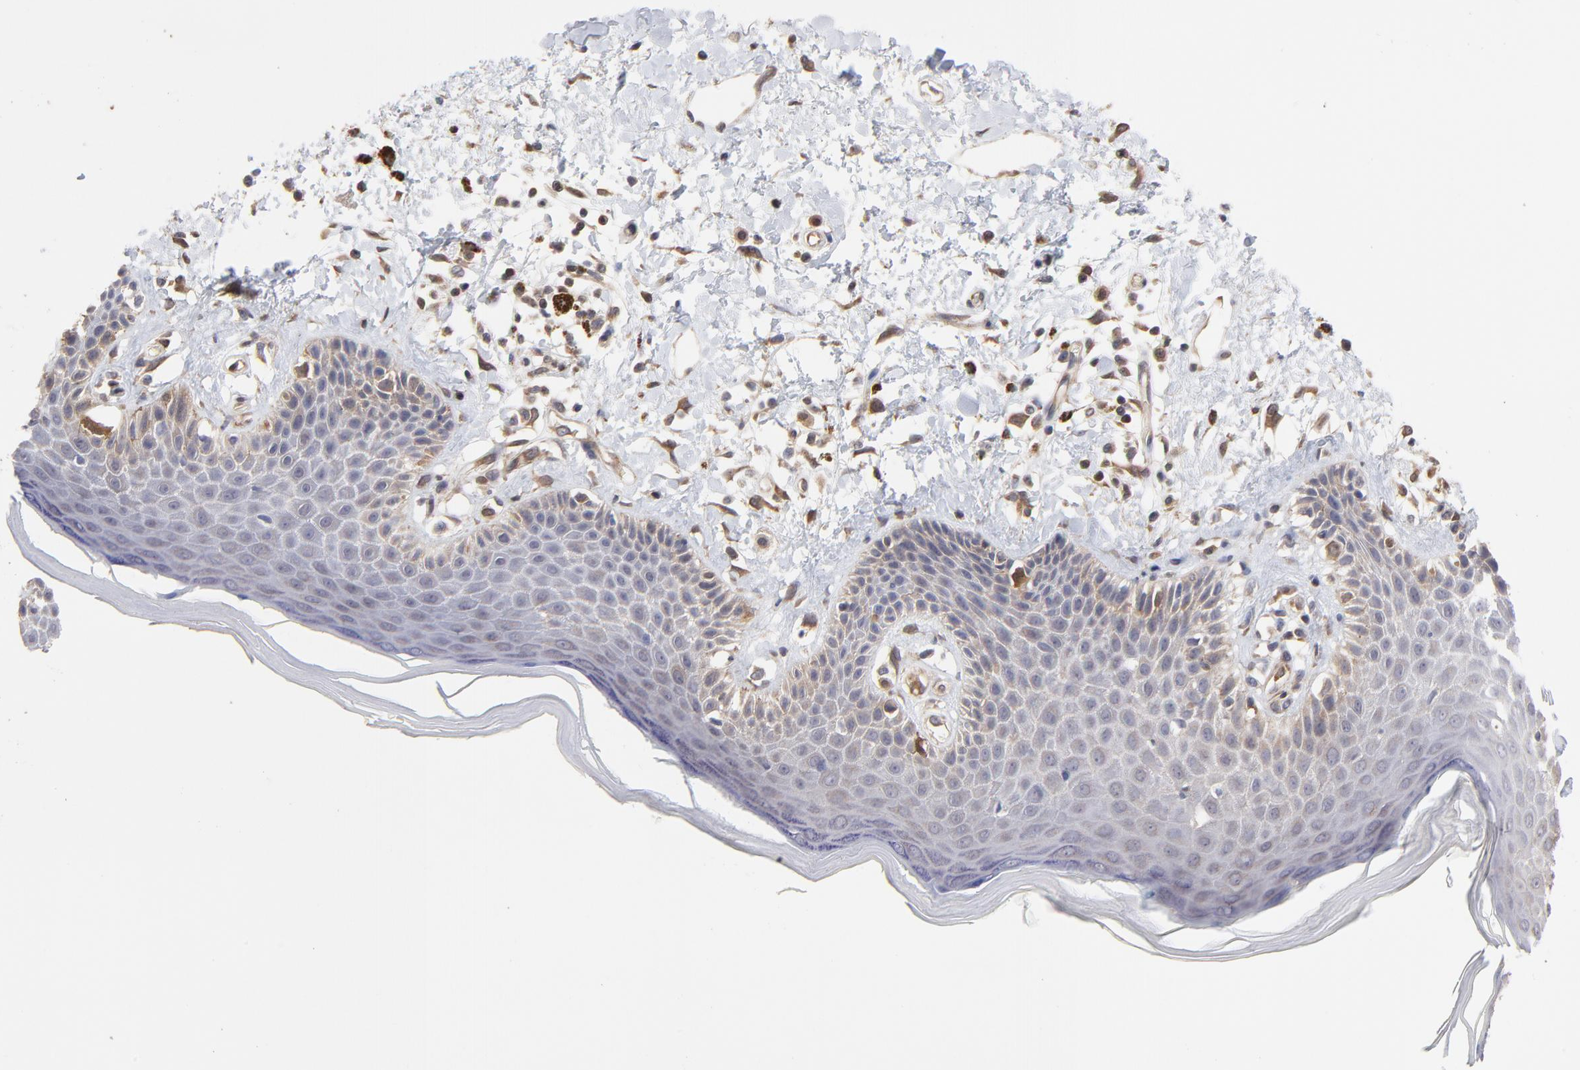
{"staining": {"intensity": "weak", "quantity": "25%-75%", "location": "cytoplasmic/membranous"}, "tissue": "skin", "cell_type": "Epidermal cells", "image_type": "normal", "snomed": [{"axis": "morphology", "description": "Normal tissue, NOS"}, {"axis": "topography", "description": "Anal"}], "caption": "Immunohistochemical staining of unremarkable human skin exhibits 25%-75% levels of weak cytoplasmic/membranous protein positivity in about 25%-75% of epidermal cells.", "gene": "PCMT1", "patient": {"sex": "female", "age": 78}}